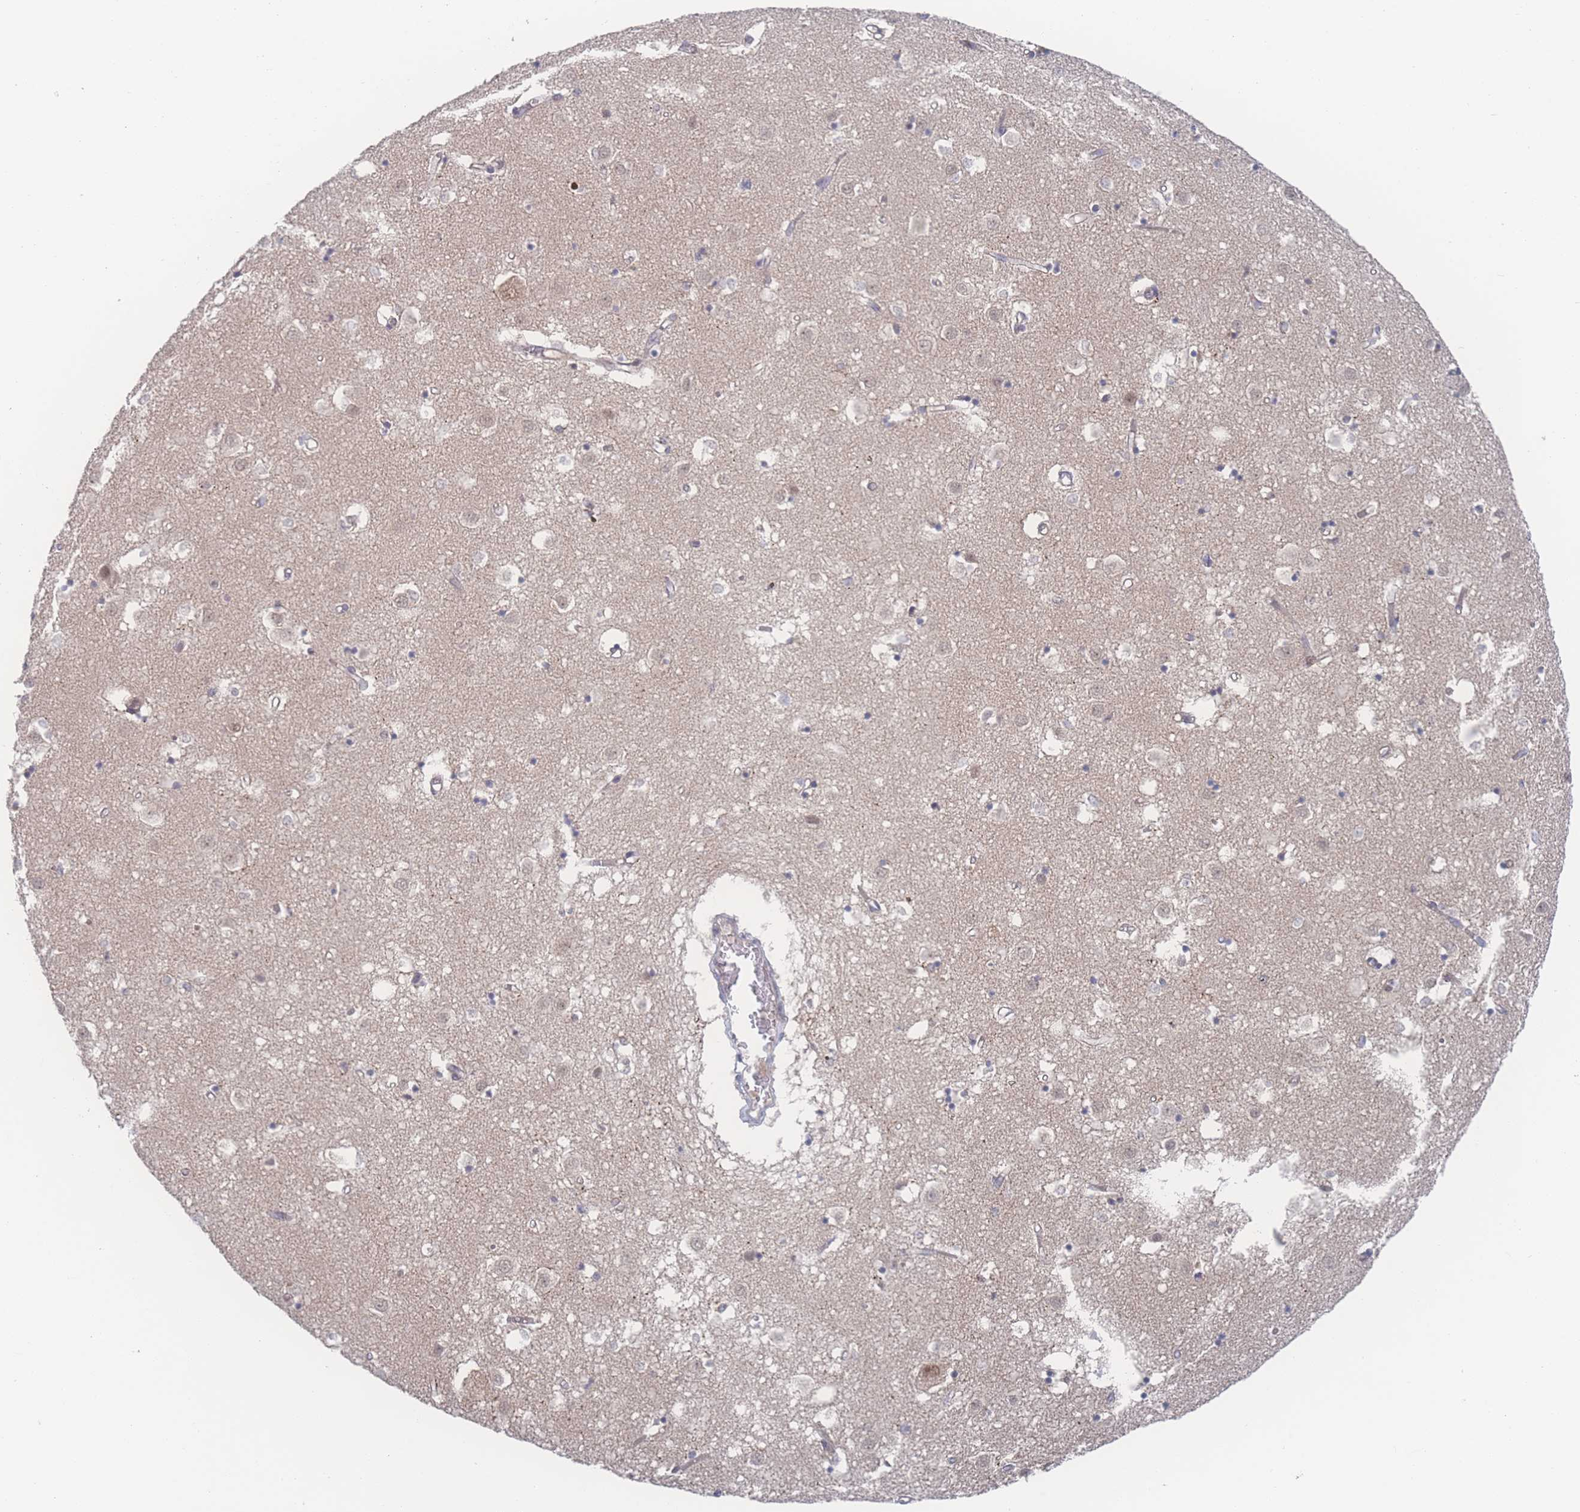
{"staining": {"intensity": "negative", "quantity": "none", "location": "none"}, "tissue": "caudate", "cell_type": "Glial cells", "image_type": "normal", "snomed": [{"axis": "morphology", "description": "Normal tissue, NOS"}, {"axis": "topography", "description": "Lateral ventricle wall"}], "caption": "Glial cells show no significant protein positivity in unremarkable caudate.", "gene": "NBEAL1", "patient": {"sex": "male", "age": 70}}